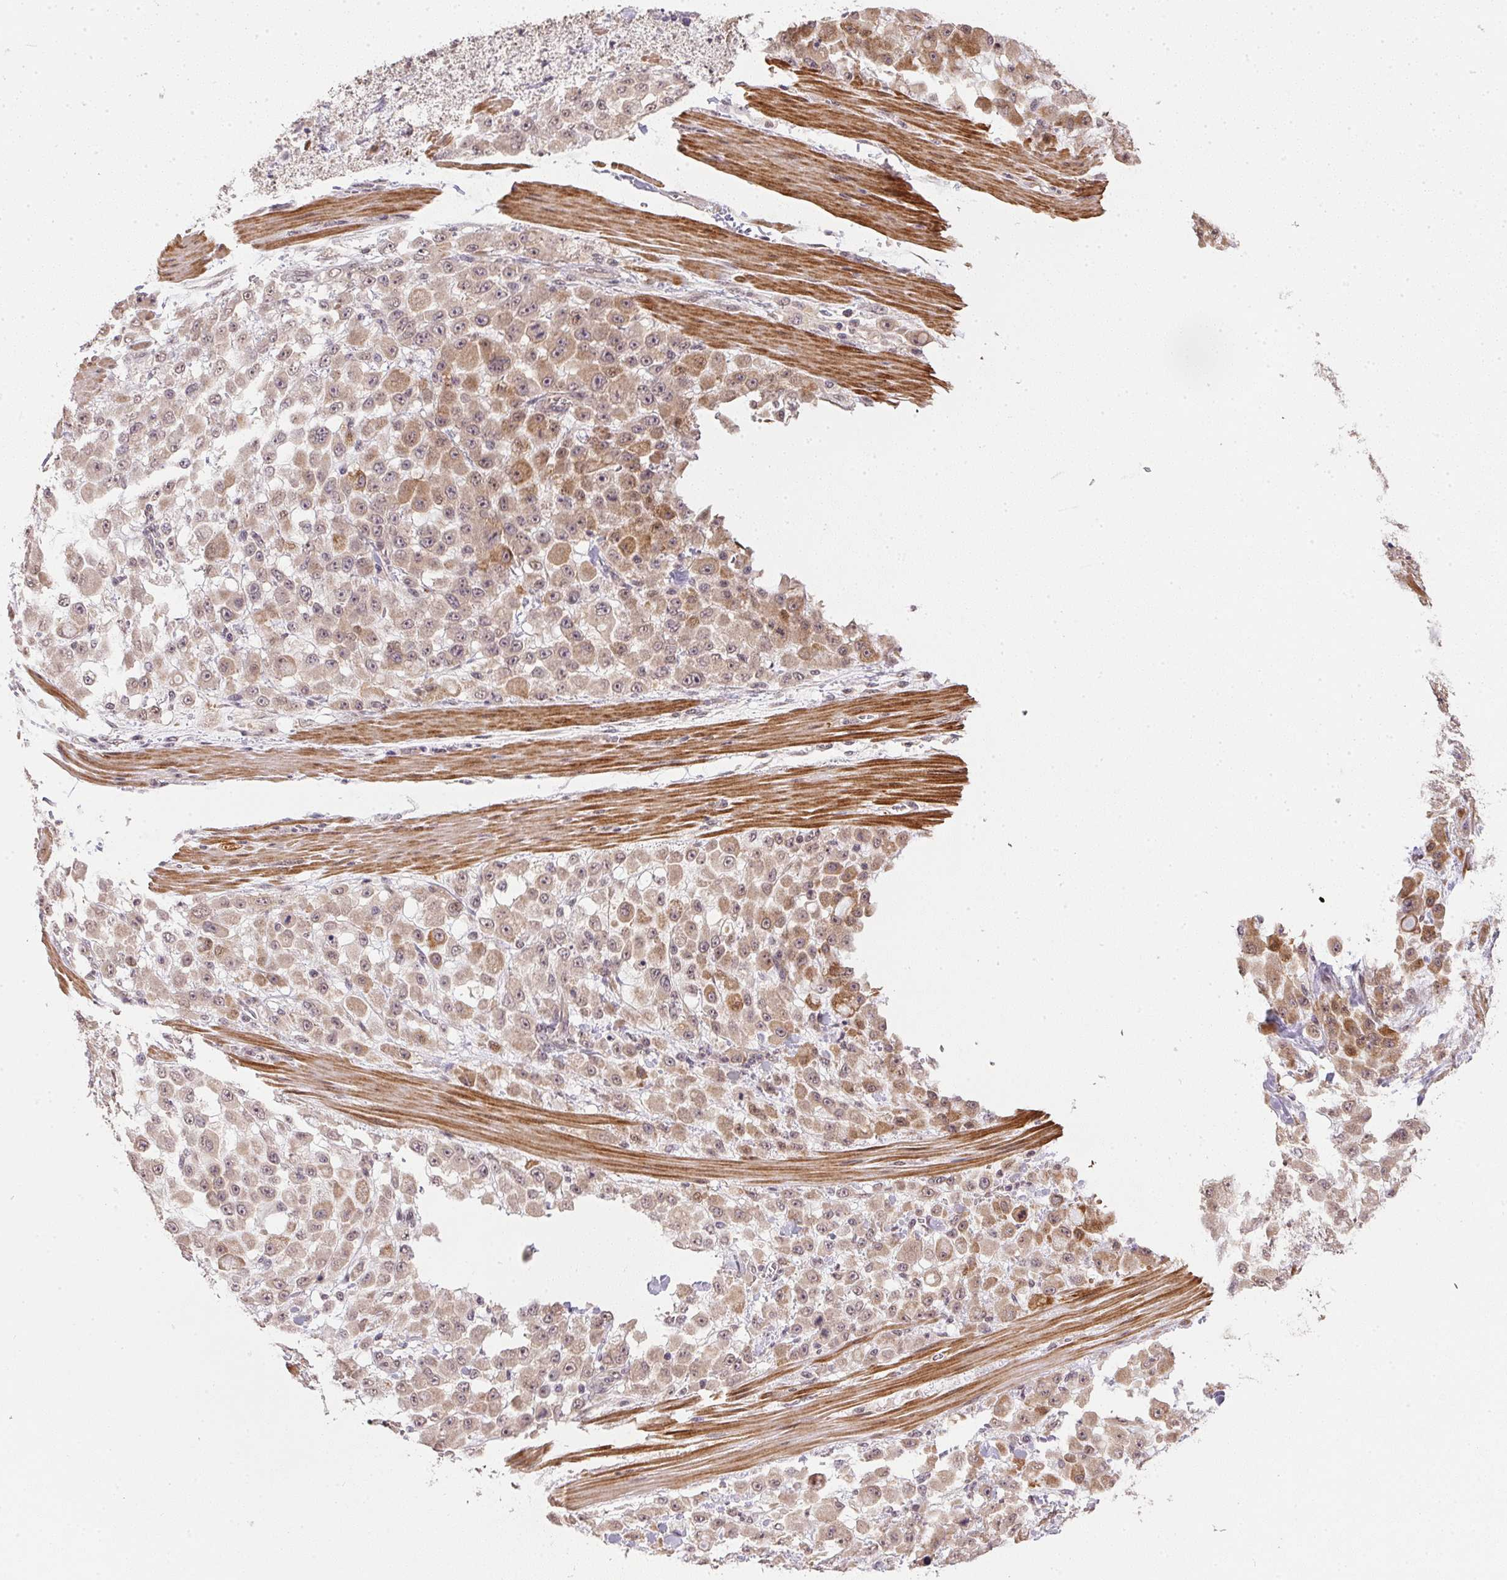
{"staining": {"intensity": "moderate", "quantity": "25%-75%", "location": "cytoplasmic/membranous"}, "tissue": "stomach cancer", "cell_type": "Tumor cells", "image_type": "cancer", "snomed": [{"axis": "morphology", "description": "Adenocarcinoma, NOS"}, {"axis": "topography", "description": "Stomach"}], "caption": "Stomach adenocarcinoma was stained to show a protein in brown. There is medium levels of moderate cytoplasmic/membranous positivity in approximately 25%-75% of tumor cells.", "gene": "PPP4R4", "patient": {"sex": "female", "age": 76}}